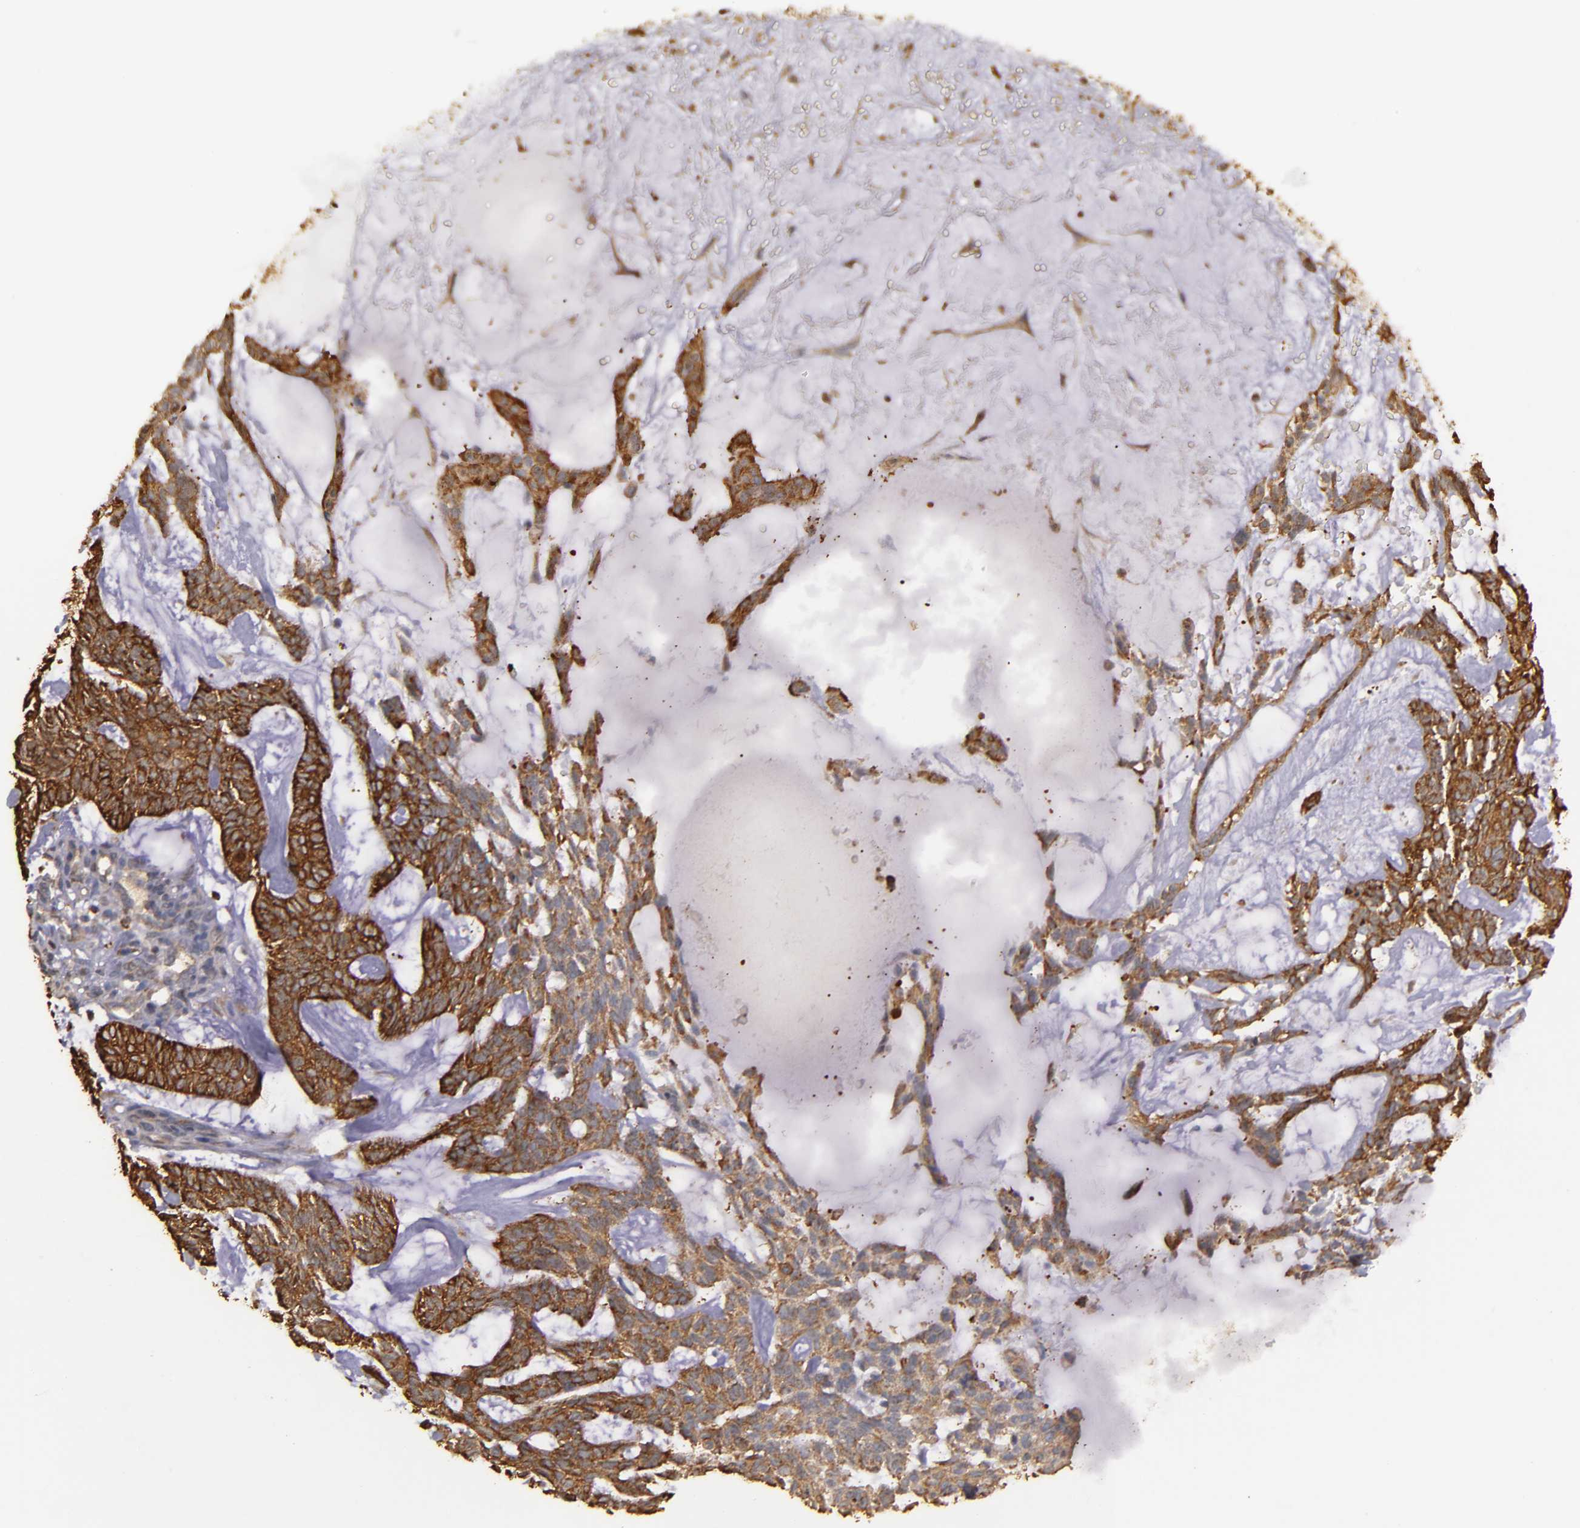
{"staining": {"intensity": "strong", "quantity": ">75%", "location": "cytoplasmic/membranous"}, "tissue": "skin cancer", "cell_type": "Tumor cells", "image_type": "cancer", "snomed": [{"axis": "morphology", "description": "Basal cell carcinoma"}, {"axis": "topography", "description": "Skin"}], "caption": "Tumor cells reveal high levels of strong cytoplasmic/membranous expression in about >75% of cells in skin cancer (basal cell carcinoma).", "gene": "SLC9A3R1", "patient": {"sex": "male", "age": 75}}